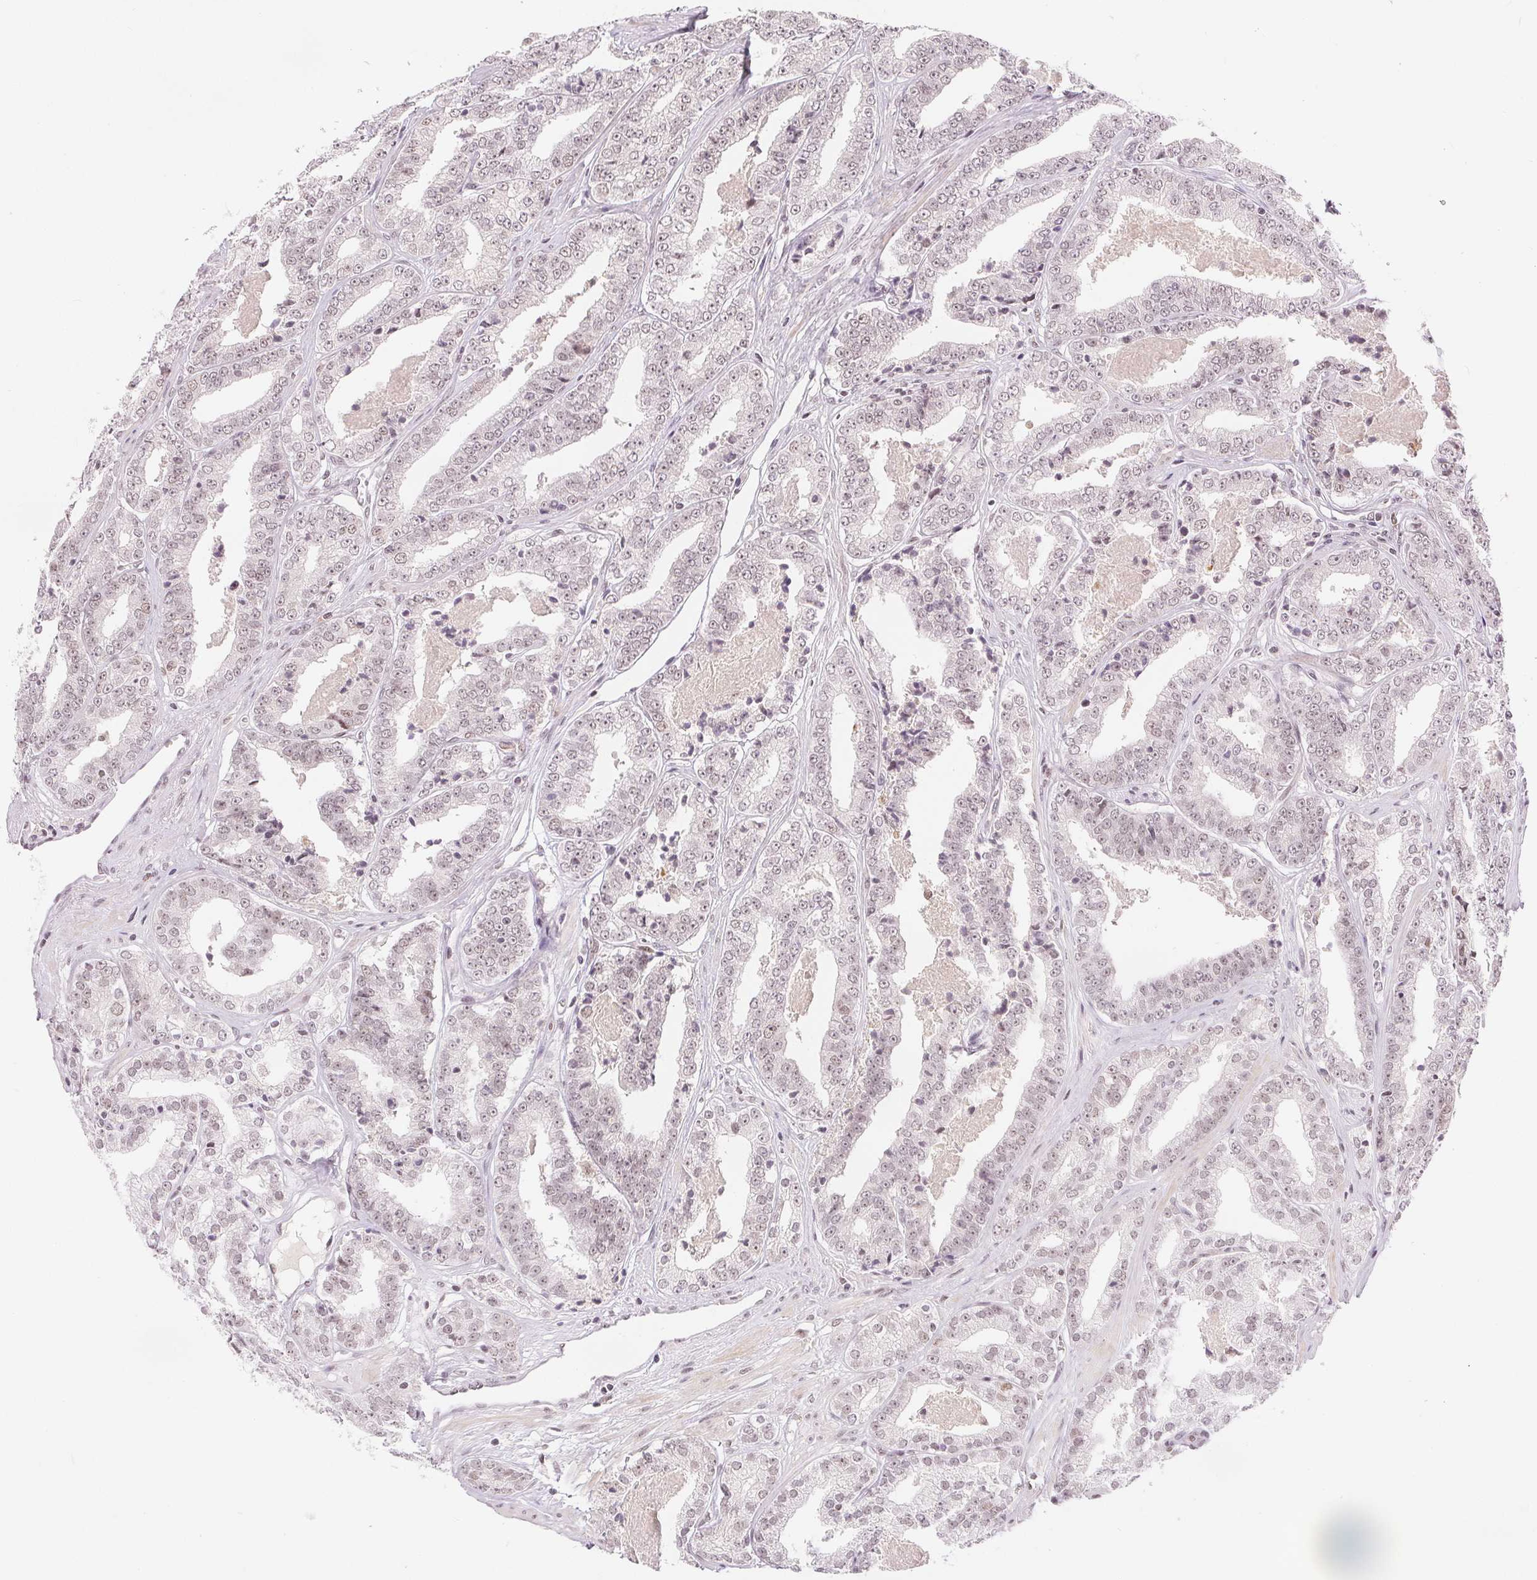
{"staining": {"intensity": "weak", "quantity": "<25%", "location": "nuclear"}, "tissue": "prostate cancer", "cell_type": "Tumor cells", "image_type": "cancer", "snomed": [{"axis": "morphology", "description": "Adenocarcinoma, Low grade"}, {"axis": "topography", "description": "Prostate"}], "caption": "Prostate cancer (low-grade adenocarcinoma) was stained to show a protein in brown. There is no significant expression in tumor cells. (Stains: DAB IHC with hematoxylin counter stain, Microscopy: brightfield microscopy at high magnification).", "gene": "DEK", "patient": {"sex": "male", "age": 60}}